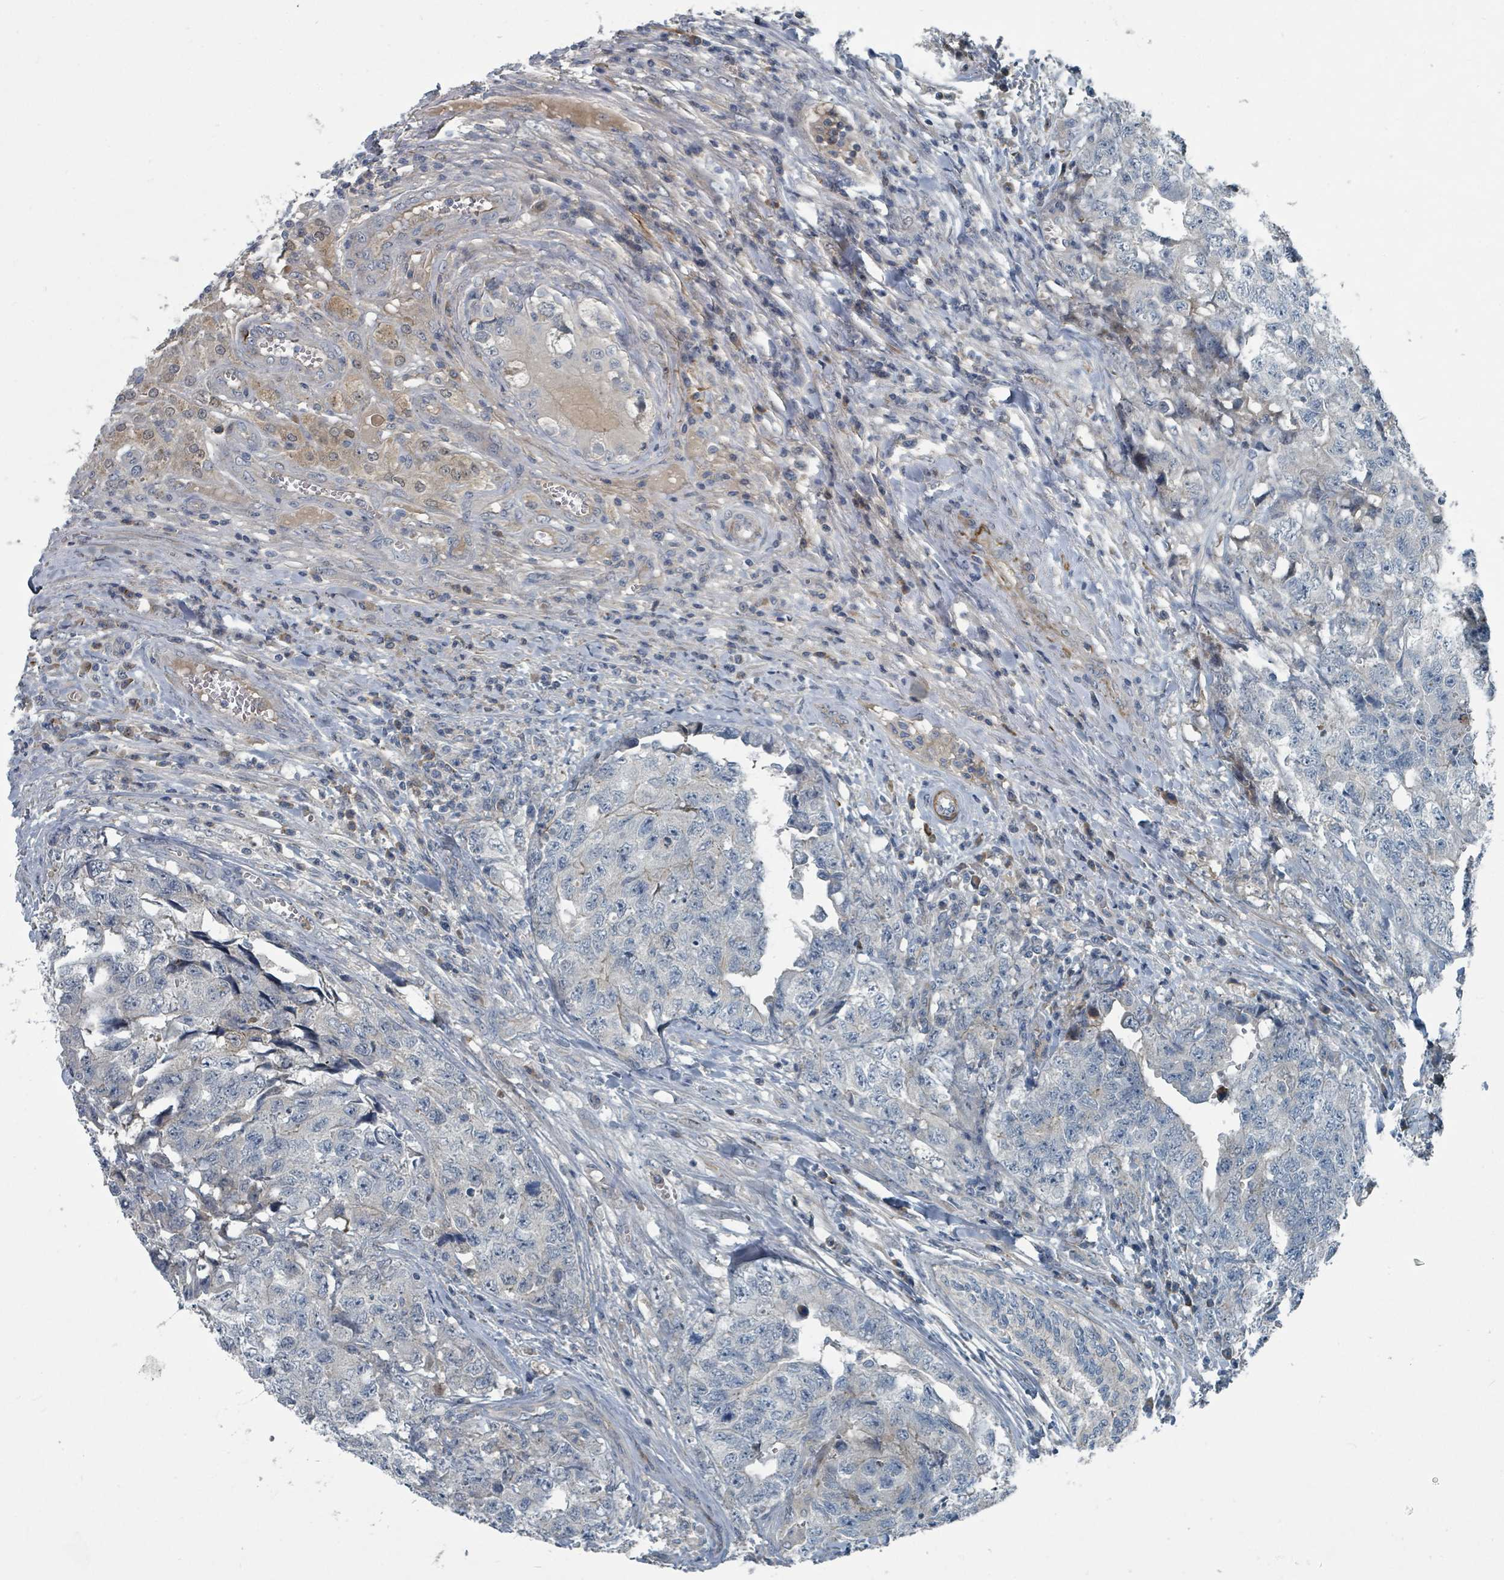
{"staining": {"intensity": "negative", "quantity": "none", "location": "none"}, "tissue": "testis cancer", "cell_type": "Tumor cells", "image_type": "cancer", "snomed": [{"axis": "morphology", "description": "Carcinoma, Embryonal, NOS"}, {"axis": "topography", "description": "Testis"}], "caption": "The micrograph demonstrates no staining of tumor cells in embryonal carcinoma (testis).", "gene": "SLC44A5", "patient": {"sex": "male", "age": 31}}